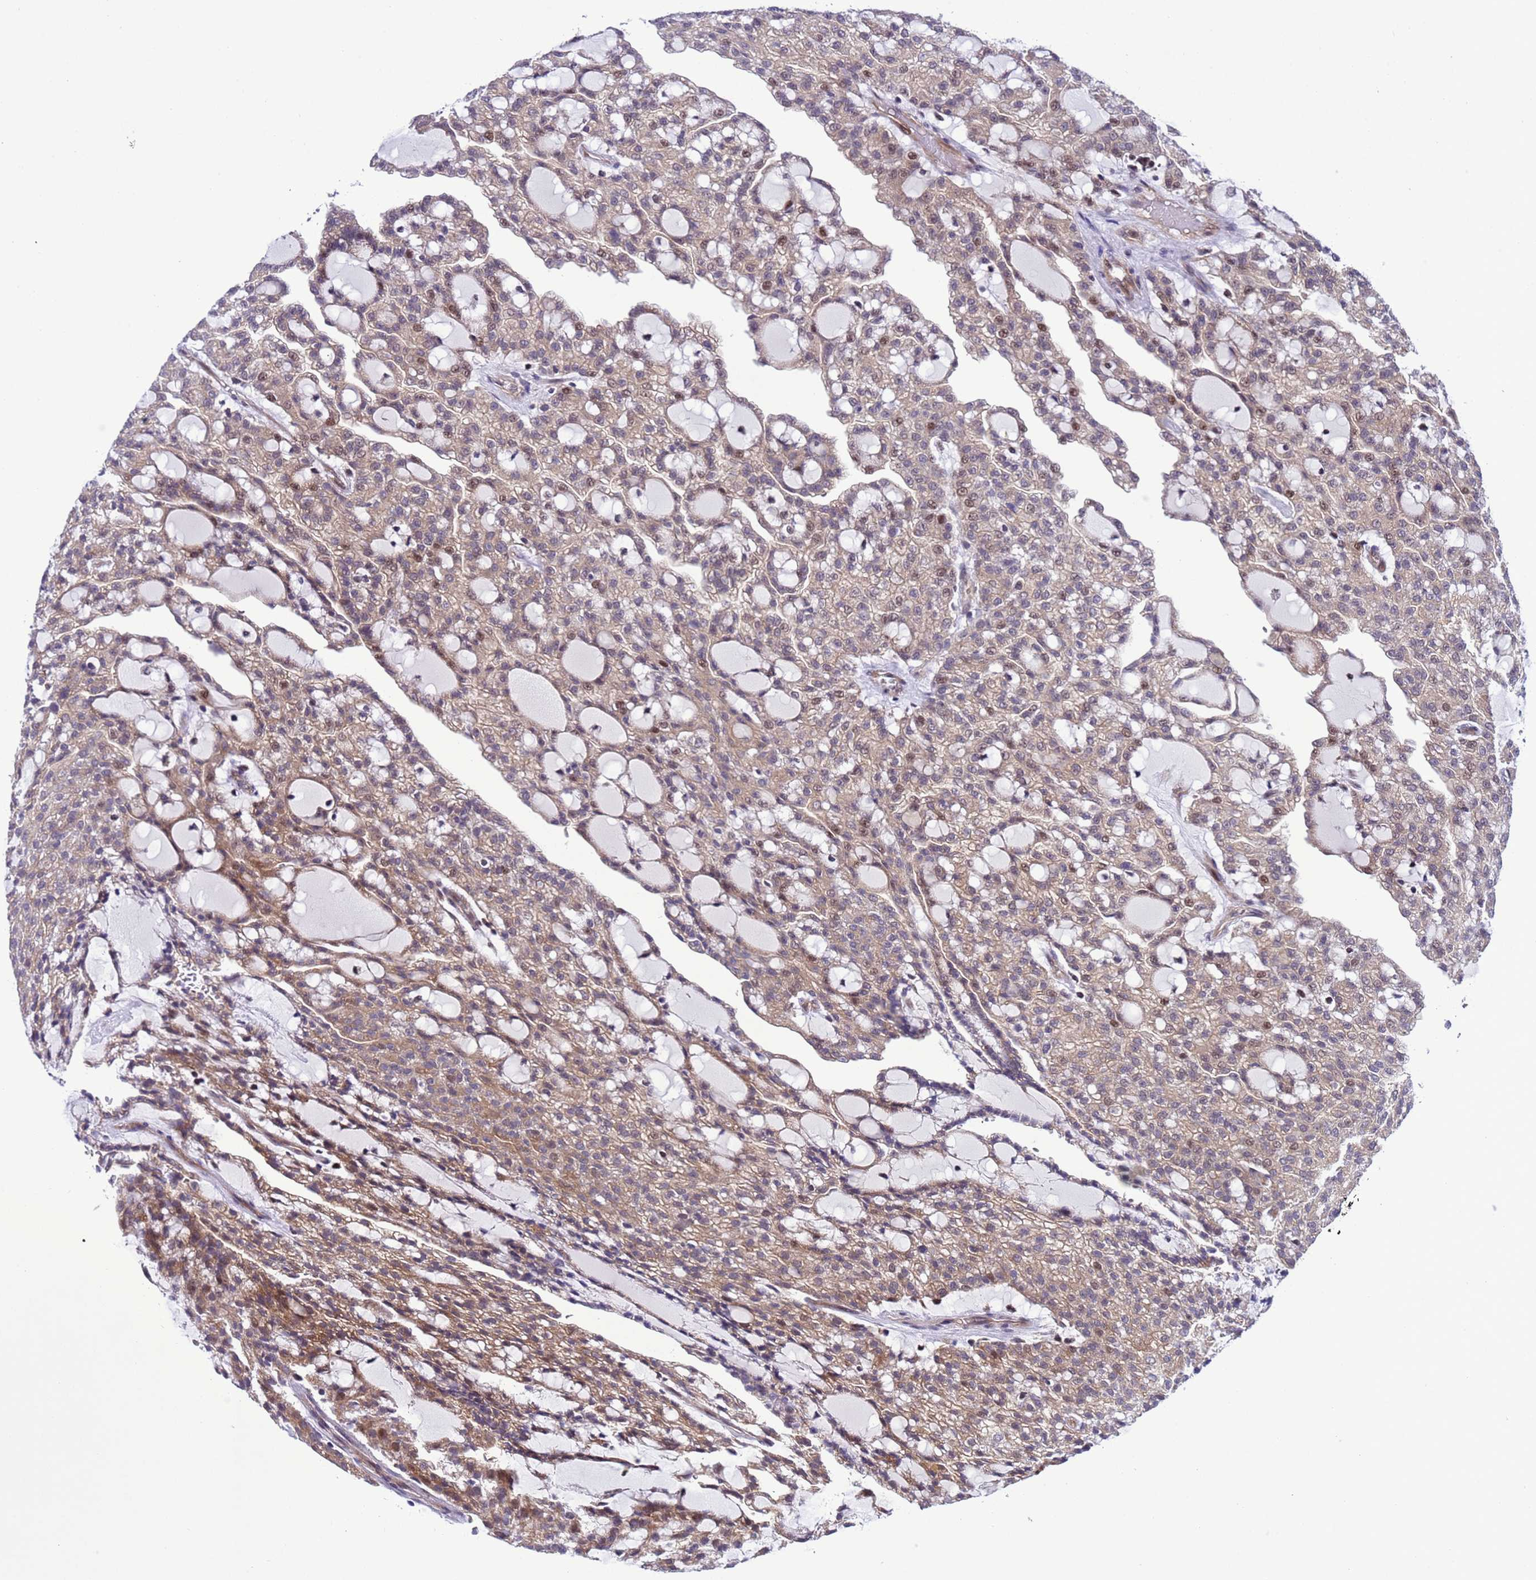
{"staining": {"intensity": "moderate", "quantity": "25%-75%", "location": "cytoplasmic/membranous,nuclear"}, "tissue": "renal cancer", "cell_type": "Tumor cells", "image_type": "cancer", "snomed": [{"axis": "morphology", "description": "Adenocarcinoma, NOS"}, {"axis": "topography", "description": "Kidney"}], "caption": "Human adenocarcinoma (renal) stained with a protein marker reveals moderate staining in tumor cells.", "gene": "RASD1", "patient": {"sex": "male", "age": 63}}